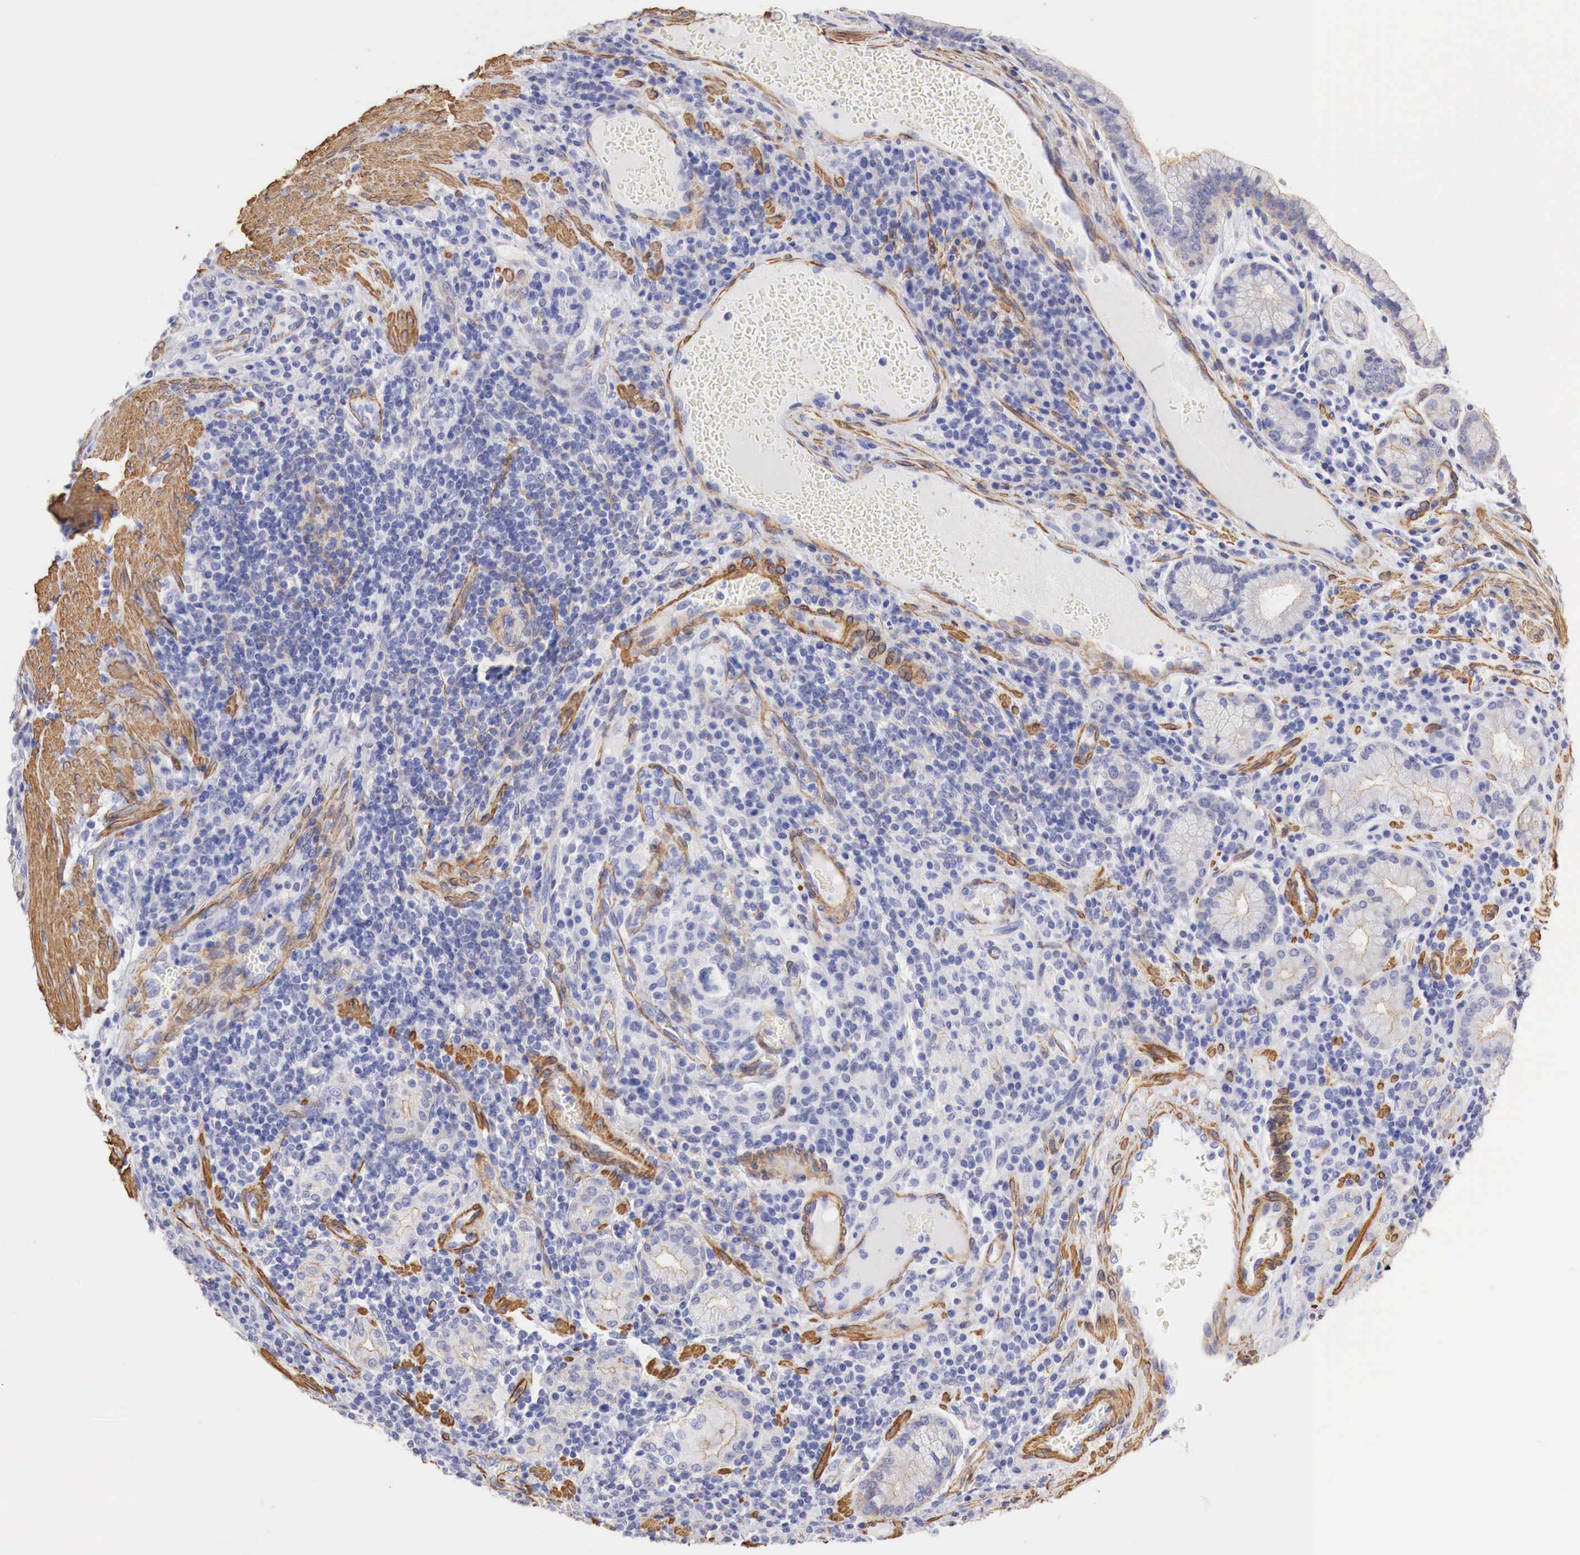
{"staining": {"intensity": "negative", "quantity": "none", "location": "none"}, "tissue": "stomach cancer", "cell_type": "Tumor cells", "image_type": "cancer", "snomed": [{"axis": "morphology", "description": "Adenocarcinoma, NOS"}, {"axis": "topography", "description": "Stomach, upper"}], "caption": "Immunohistochemistry (IHC) of stomach cancer shows no staining in tumor cells. (Brightfield microscopy of DAB (3,3'-diaminobenzidine) IHC at high magnification).", "gene": "TPM1", "patient": {"sex": "female", "age": 50}}